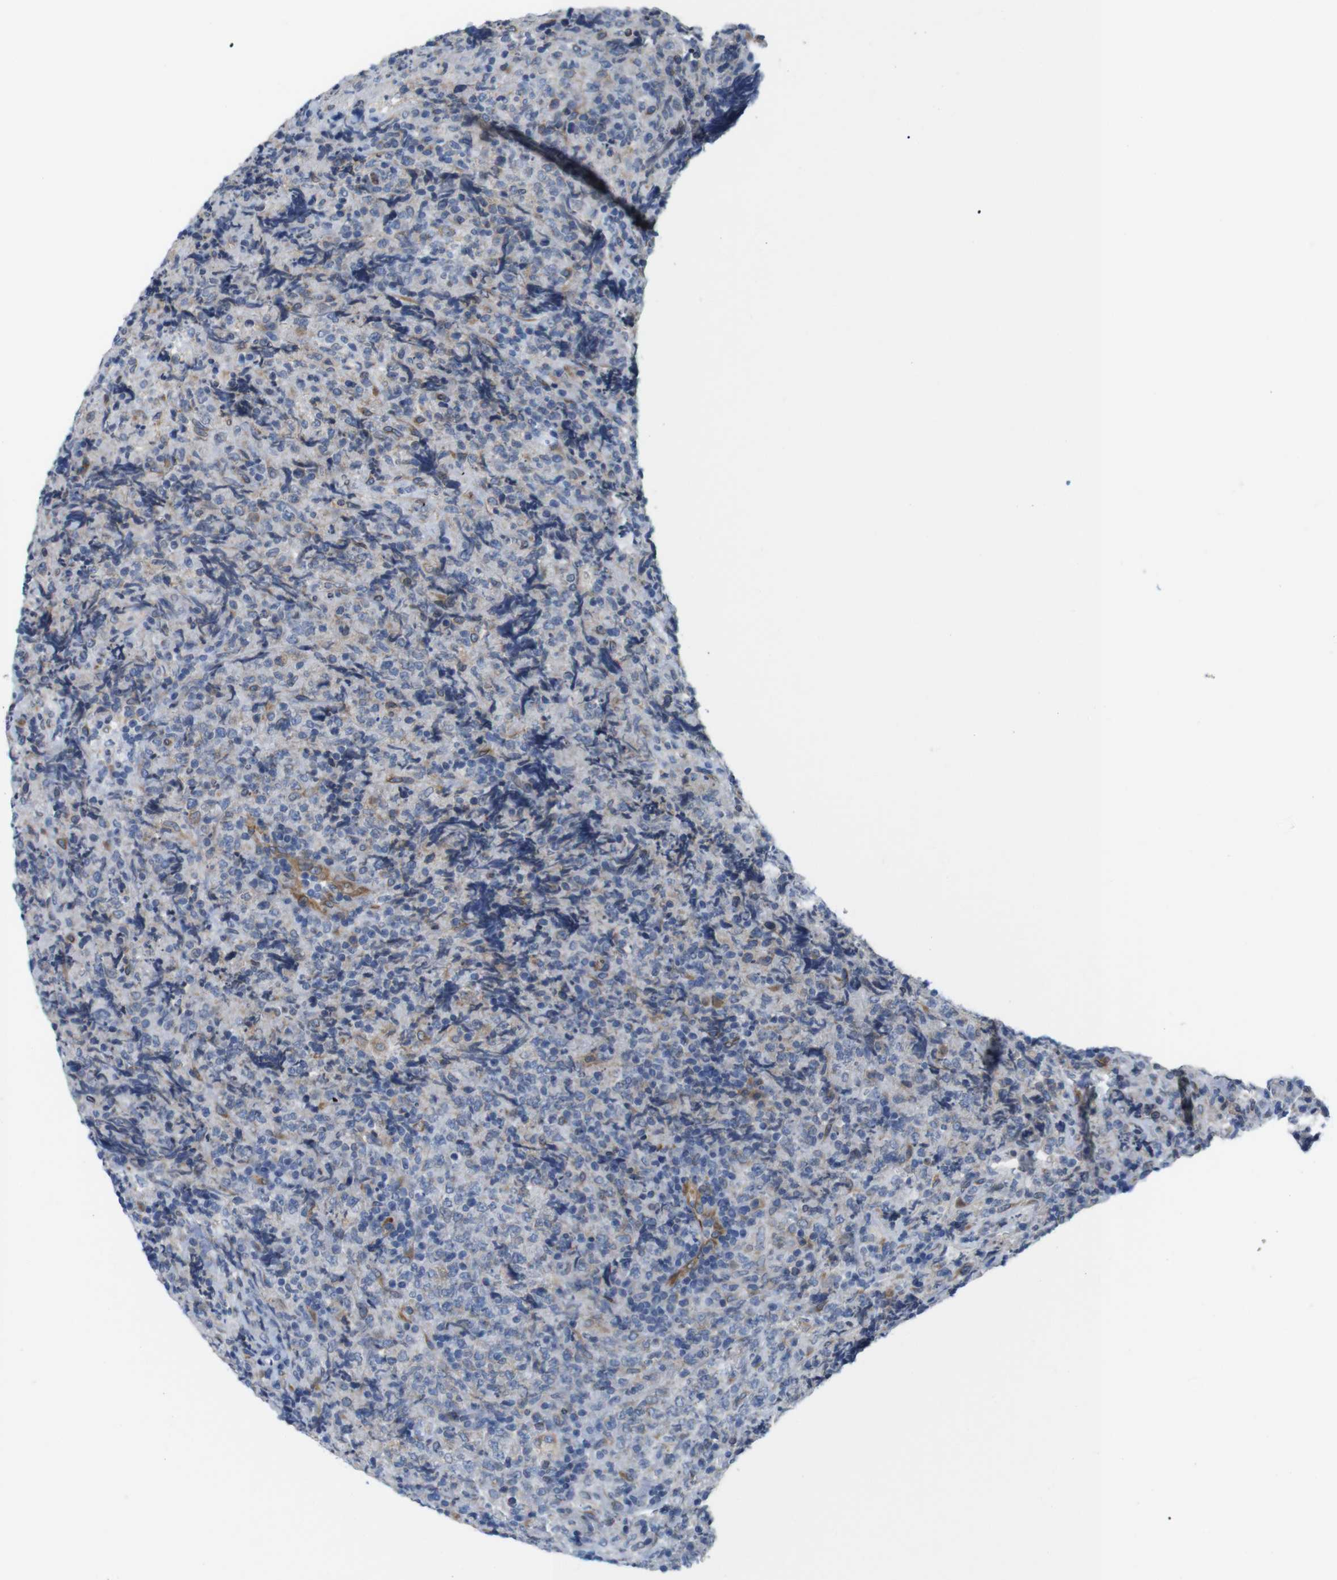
{"staining": {"intensity": "negative", "quantity": "none", "location": "none"}, "tissue": "lymphoma", "cell_type": "Tumor cells", "image_type": "cancer", "snomed": [{"axis": "morphology", "description": "Malignant lymphoma, non-Hodgkin's type, High grade"}, {"axis": "topography", "description": "Tonsil"}], "caption": "High magnification brightfield microscopy of high-grade malignant lymphoma, non-Hodgkin's type stained with DAB (3,3'-diaminobenzidine) (brown) and counterstained with hematoxylin (blue): tumor cells show no significant positivity.", "gene": "HACD3", "patient": {"sex": "female", "age": 36}}